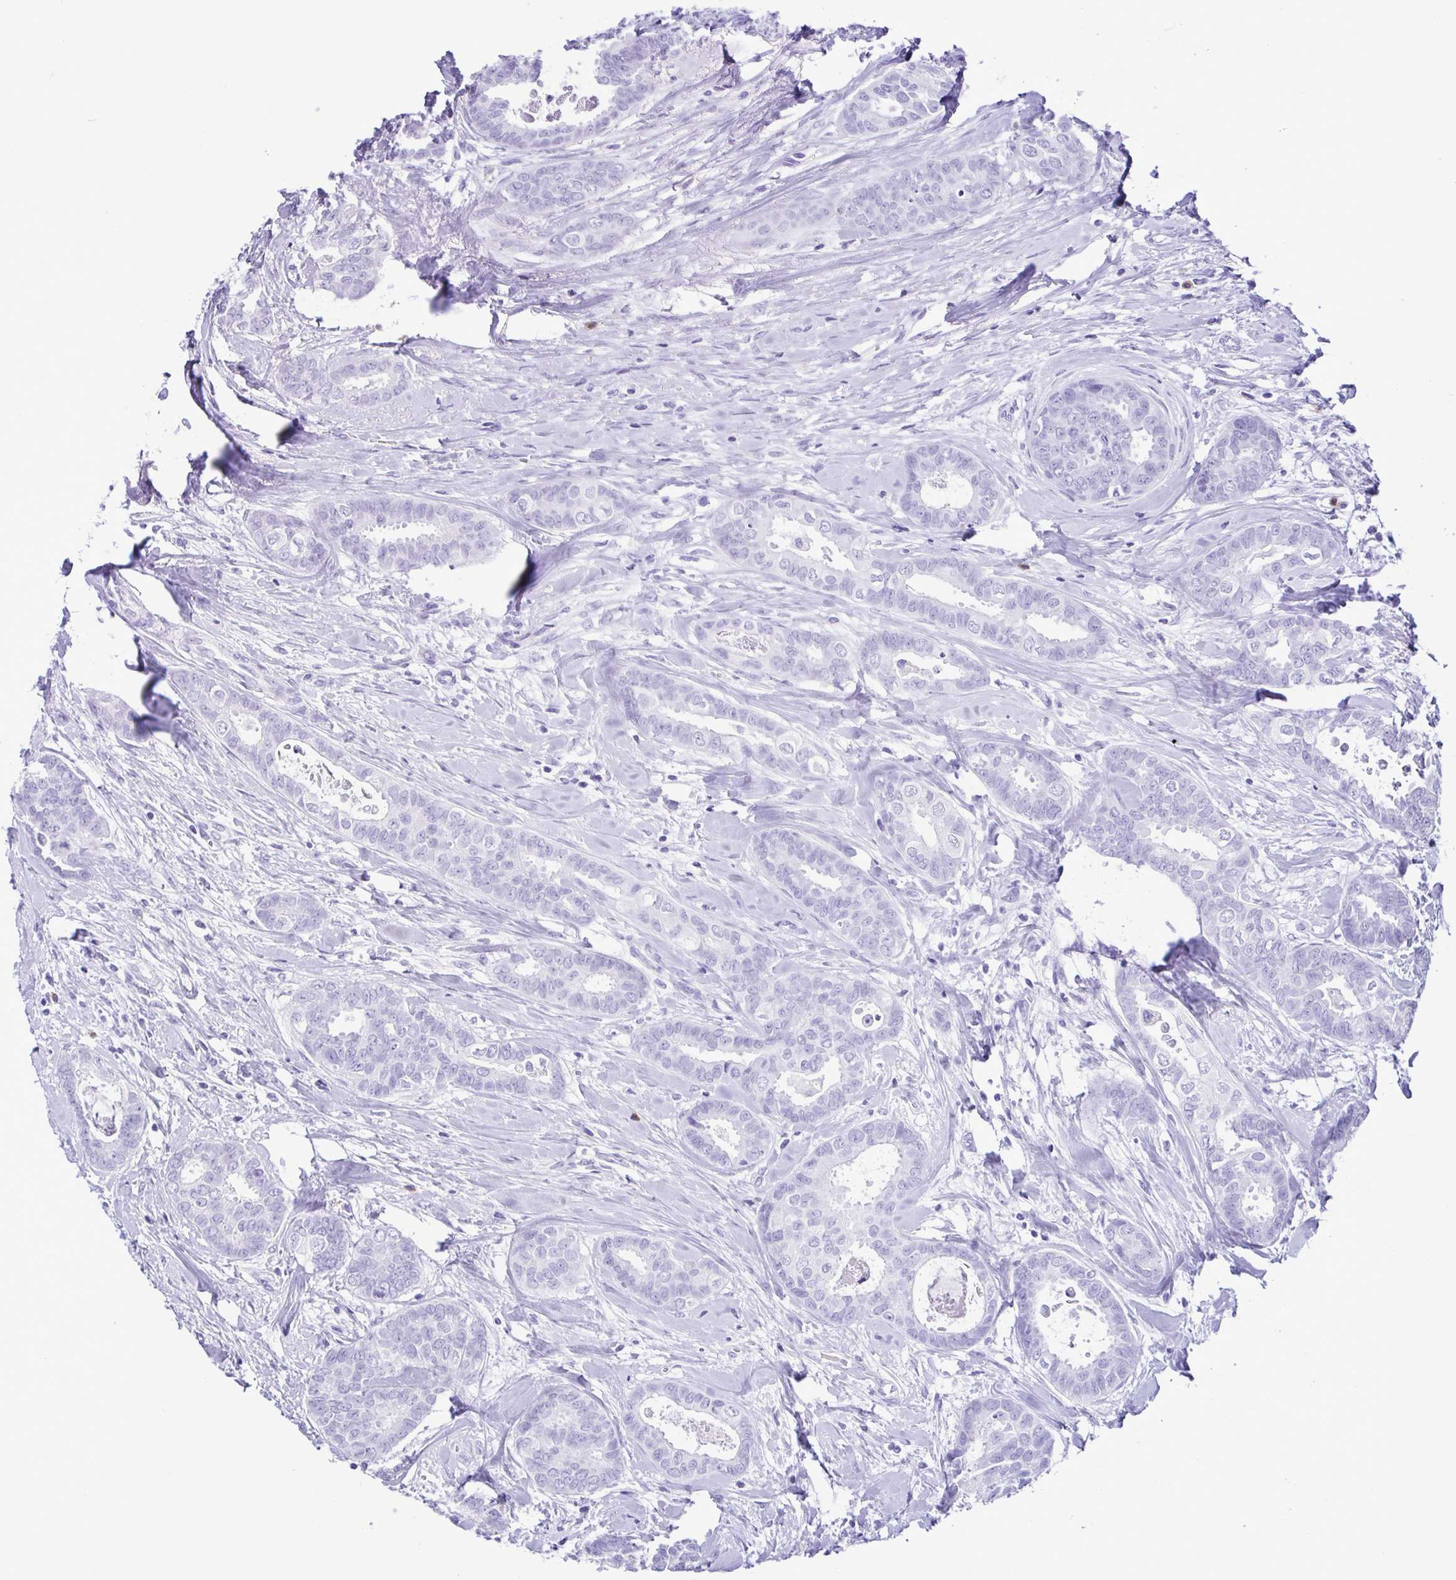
{"staining": {"intensity": "negative", "quantity": "none", "location": "none"}, "tissue": "breast cancer", "cell_type": "Tumor cells", "image_type": "cancer", "snomed": [{"axis": "morphology", "description": "Duct carcinoma"}, {"axis": "topography", "description": "Breast"}], "caption": "DAB (3,3'-diaminobenzidine) immunohistochemical staining of human invasive ductal carcinoma (breast) shows no significant staining in tumor cells.", "gene": "SPATA16", "patient": {"sex": "female", "age": 45}}